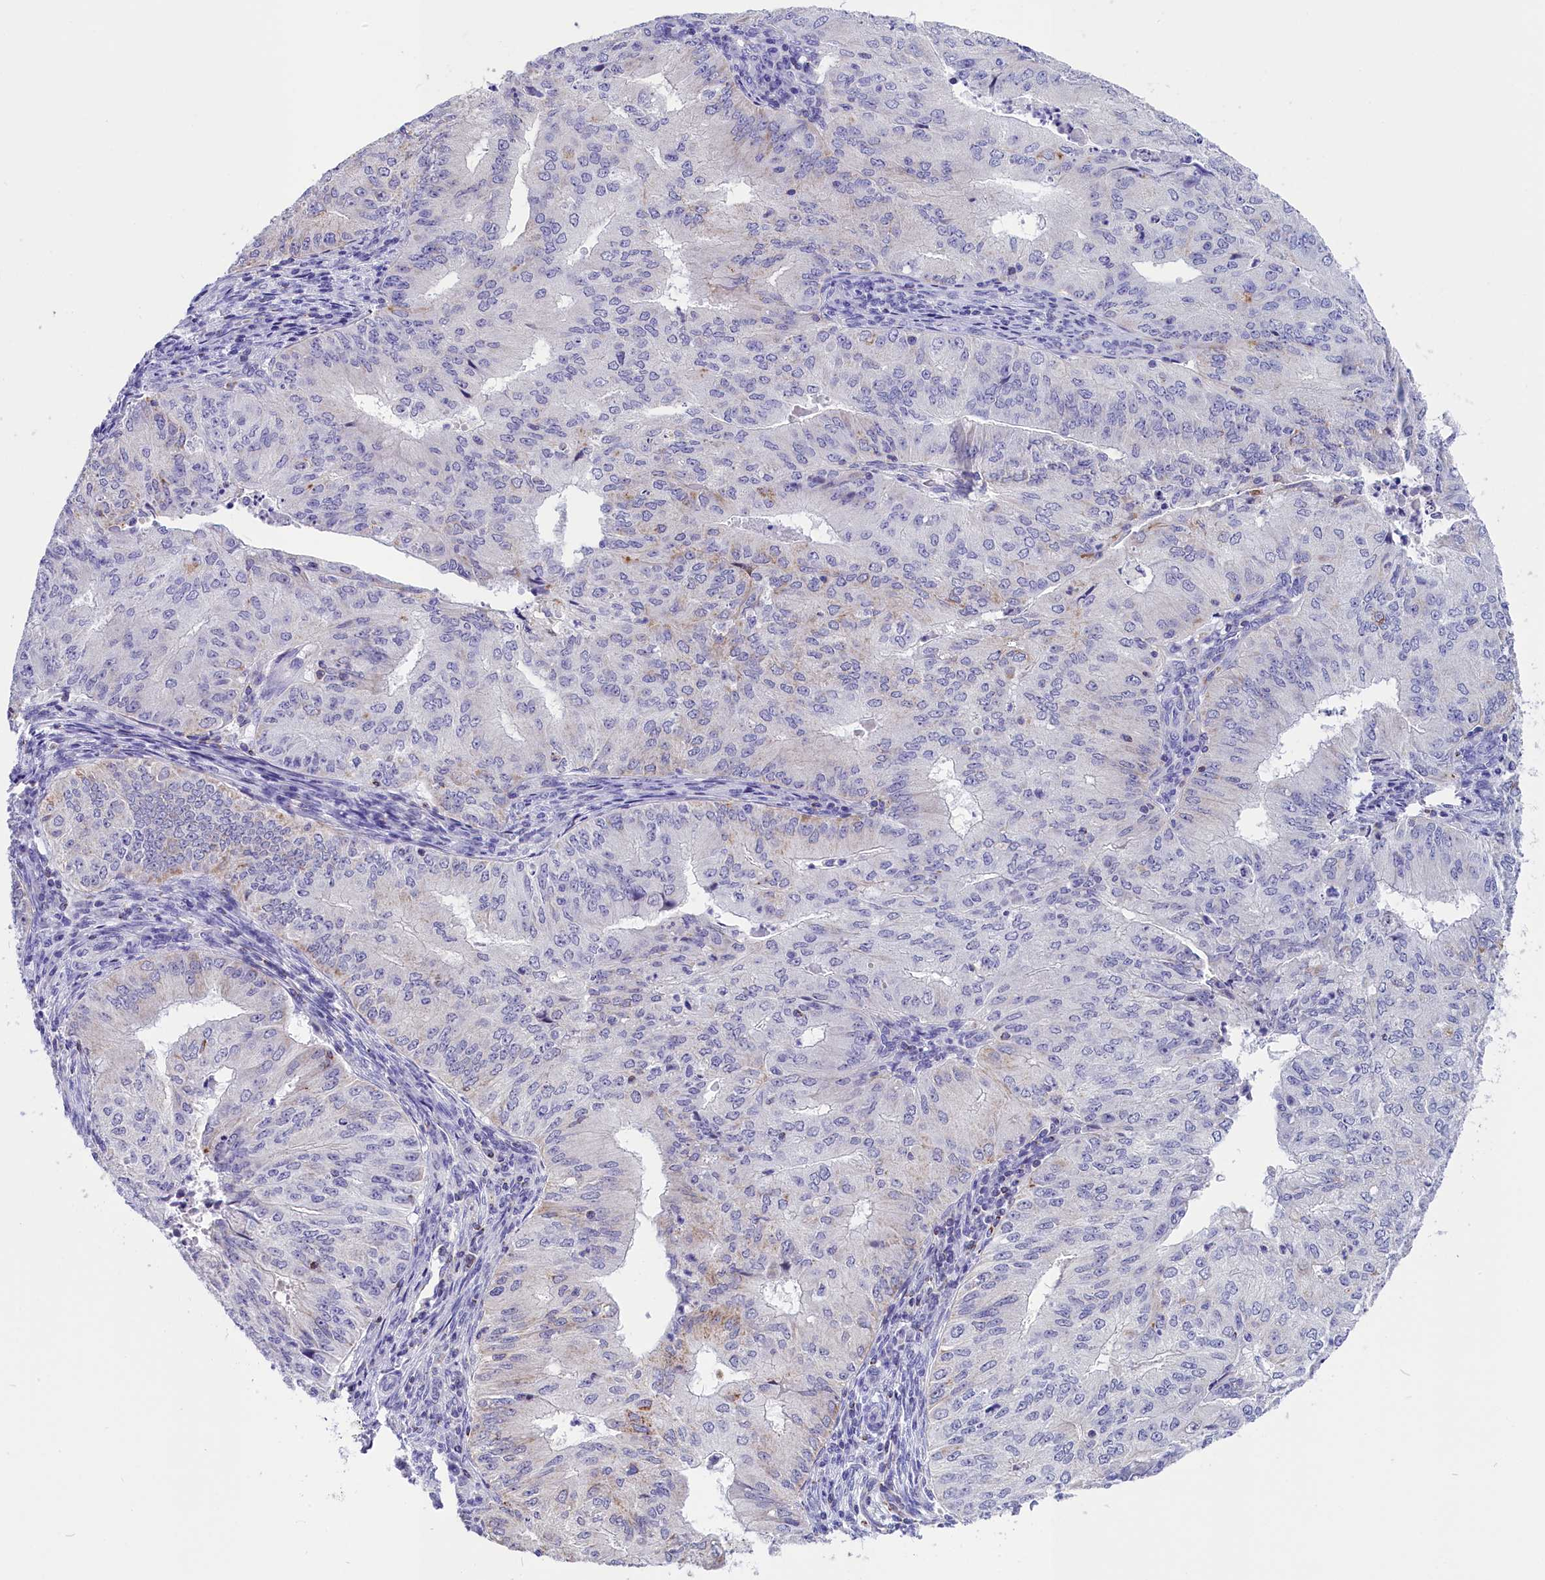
{"staining": {"intensity": "negative", "quantity": "none", "location": "none"}, "tissue": "endometrial cancer", "cell_type": "Tumor cells", "image_type": "cancer", "snomed": [{"axis": "morphology", "description": "Adenocarcinoma, NOS"}, {"axis": "topography", "description": "Endometrium"}], "caption": "Protein analysis of adenocarcinoma (endometrial) exhibits no significant staining in tumor cells.", "gene": "ABAT", "patient": {"sex": "female", "age": 50}}